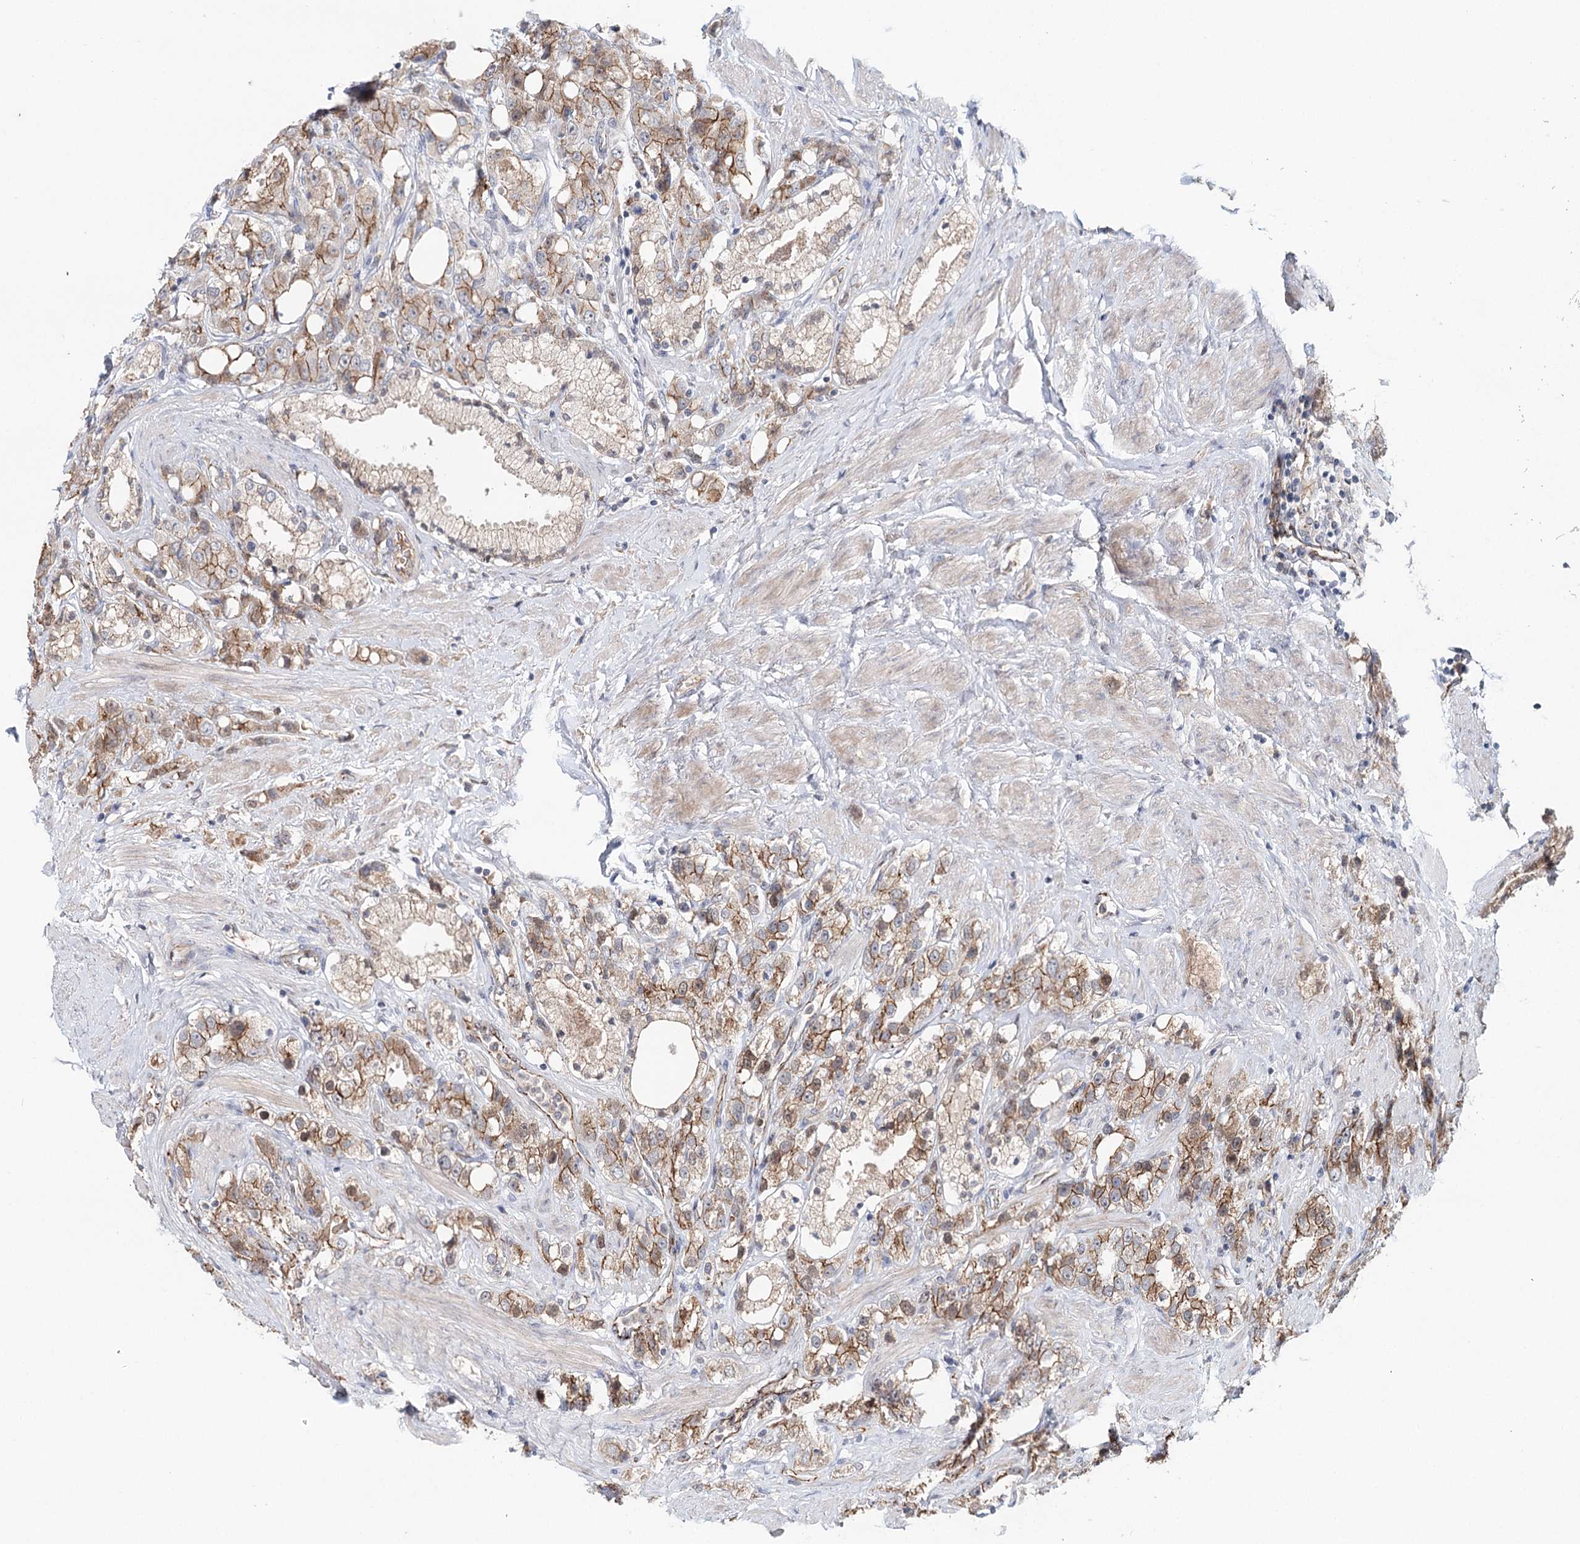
{"staining": {"intensity": "moderate", "quantity": ">75%", "location": "cytoplasmic/membranous,nuclear"}, "tissue": "prostate cancer", "cell_type": "Tumor cells", "image_type": "cancer", "snomed": [{"axis": "morphology", "description": "Adenocarcinoma, NOS"}, {"axis": "topography", "description": "Prostate"}], "caption": "A micrograph of human prostate adenocarcinoma stained for a protein displays moderate cytoplasmic/membranous and nuclear brown staining in tumor cells.", "gene": "PKP4", "patient": {"sex": "male", "age": 79}}